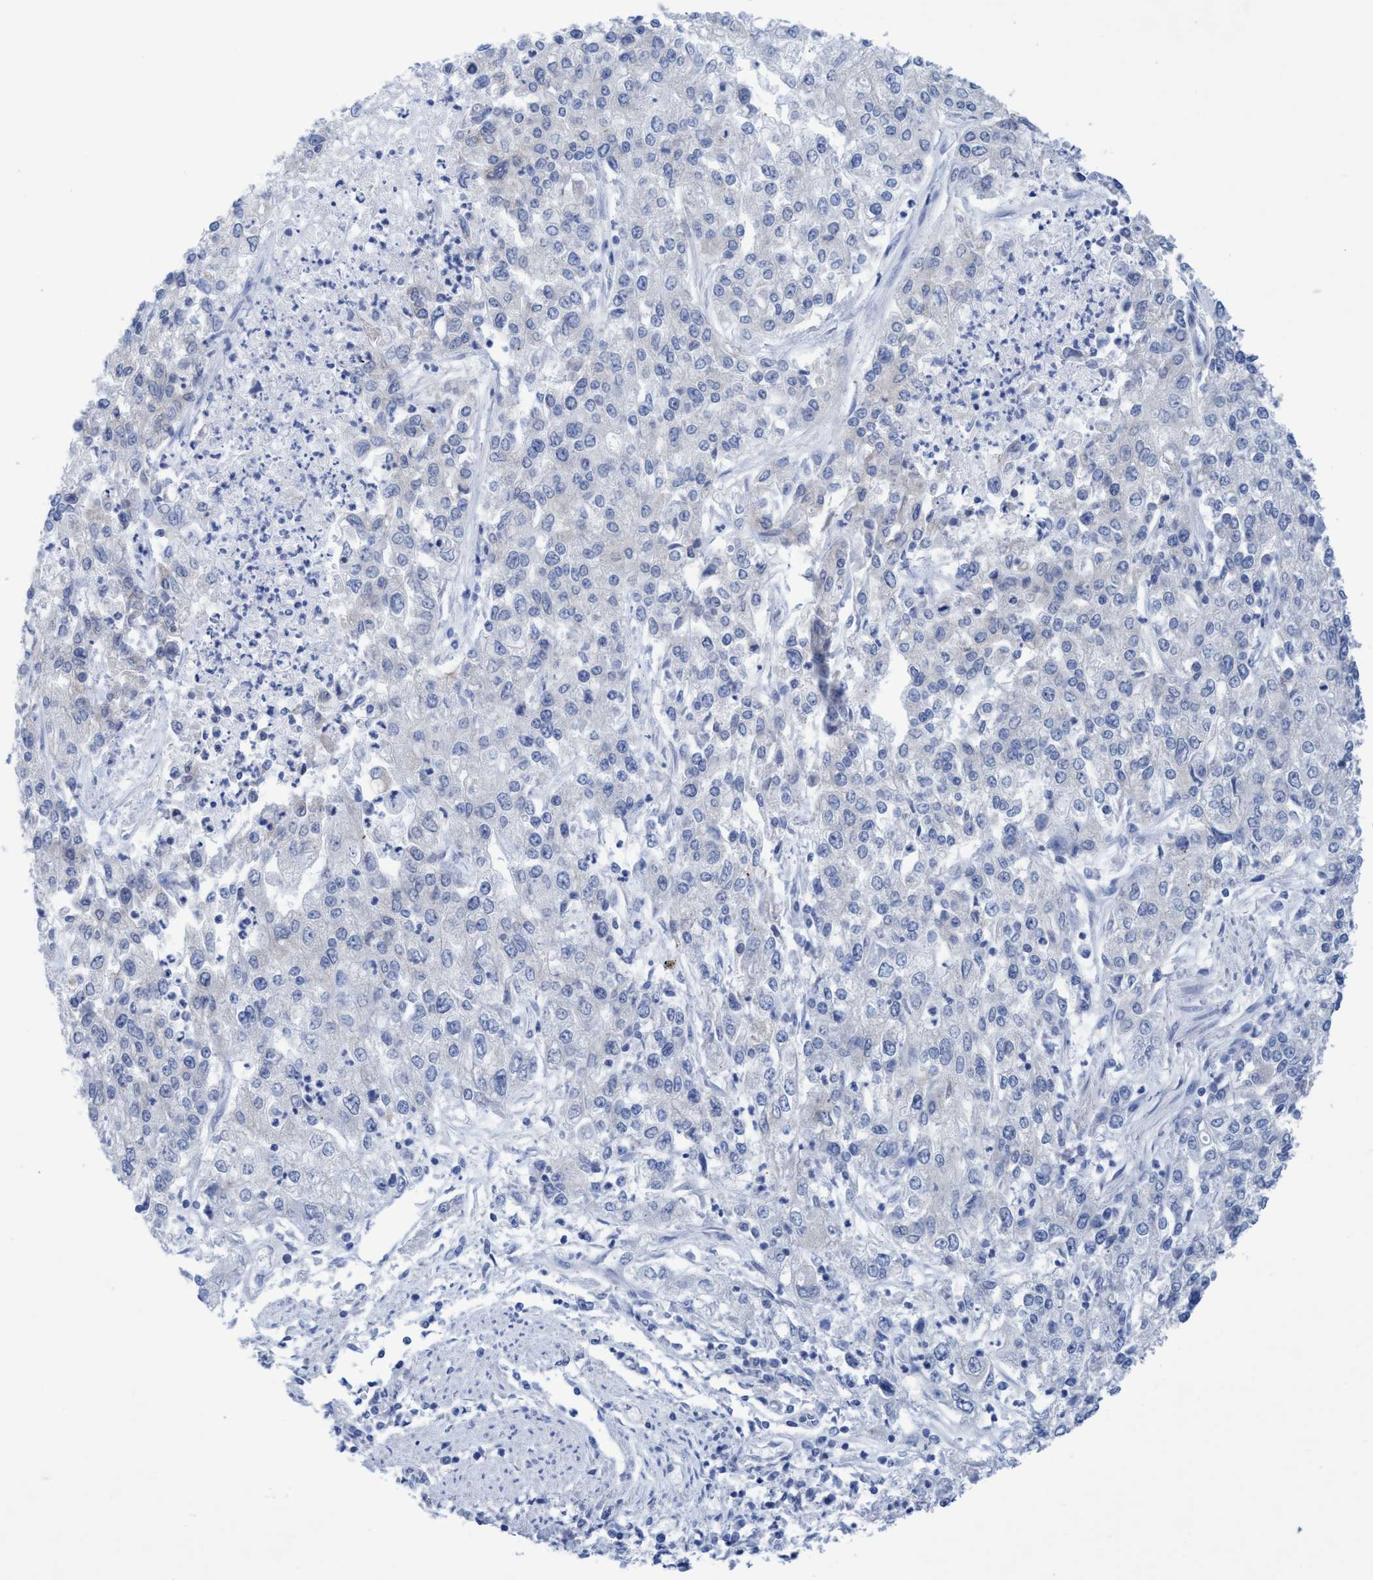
{"staining": {"intensity": "negative", "quantity": "none", "location": "none"}, "tissue": "endometrial cancer", "cell_type": "Tumor cells", "image_type": "cancer", "snomed": [{"axis": "morphology", "description": "Adenocarcinoma, NOS"}, {"axis": "topography", "description": "Endometrium"}], "caption": "Tumor cells are negative for brown protein staining in endometrial adenocarcinoma. The staining was performed using DAB (3,3'-diaminobenzidine) to visualize the protein expression in brown, while the nuclei were stained in blue with hematoxylin (Magnification: 20x).", "gene": "RSAD1", "patient": {"sex": "female", "age": 49}}